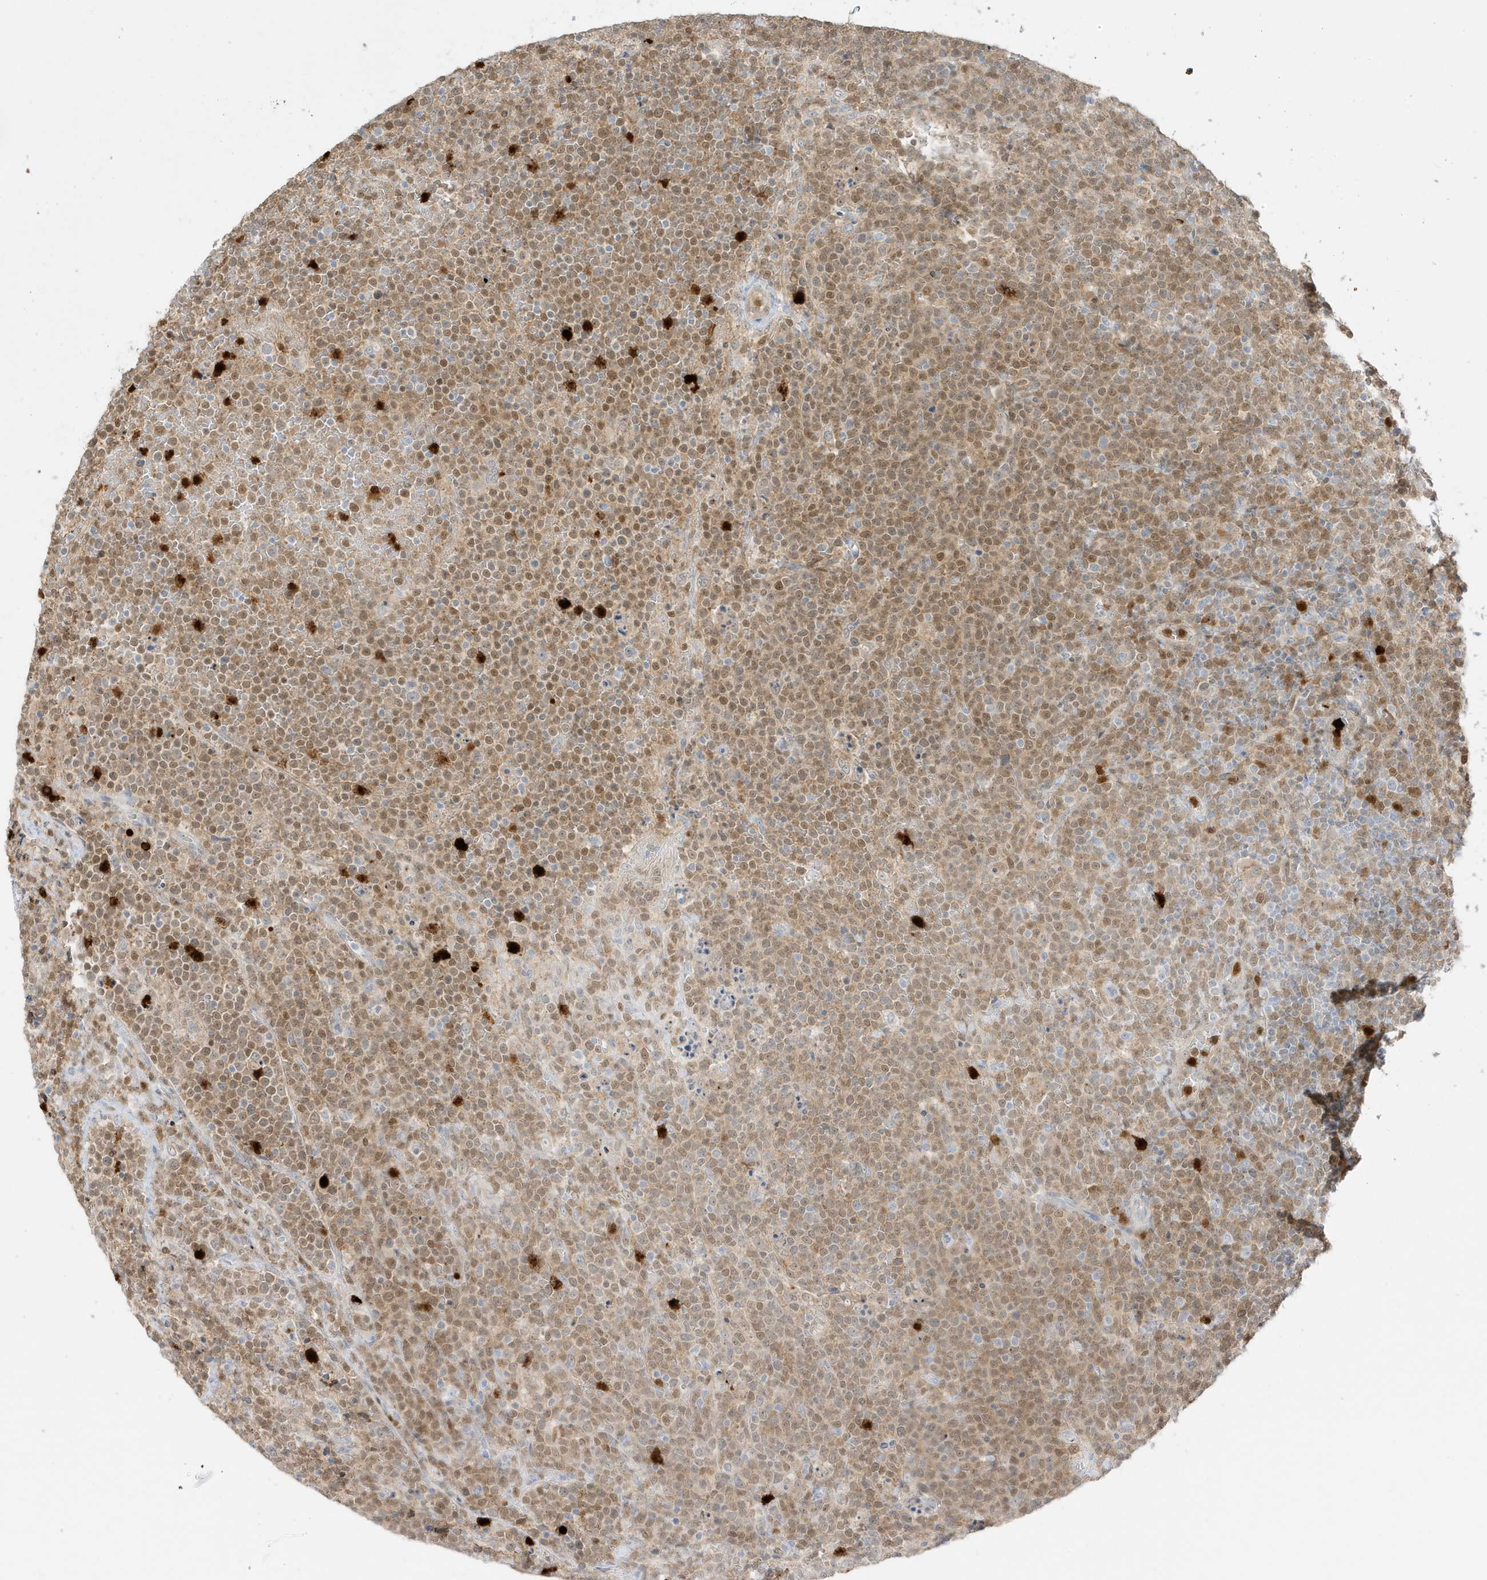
{"staining": {"intensity": "moderate", "quantity": ">75%", "location": "nuclear"}, "tissue": "lymphoma", "cell_type": "Tumor cells", "image_type": "cancer", "snomed": [{"axis": "morphology", "description": "Malignant lymphoma, non-Hodgkin's type, High grade"}, {"axis": "topography", "description": "Lymph node"}], "caption": "A brown stain highlights moderate nuclear positivity of a protein in human lymphoma tumor cells.", "gene": "GCA", "patient": {"sex": "male", "age": 61}}